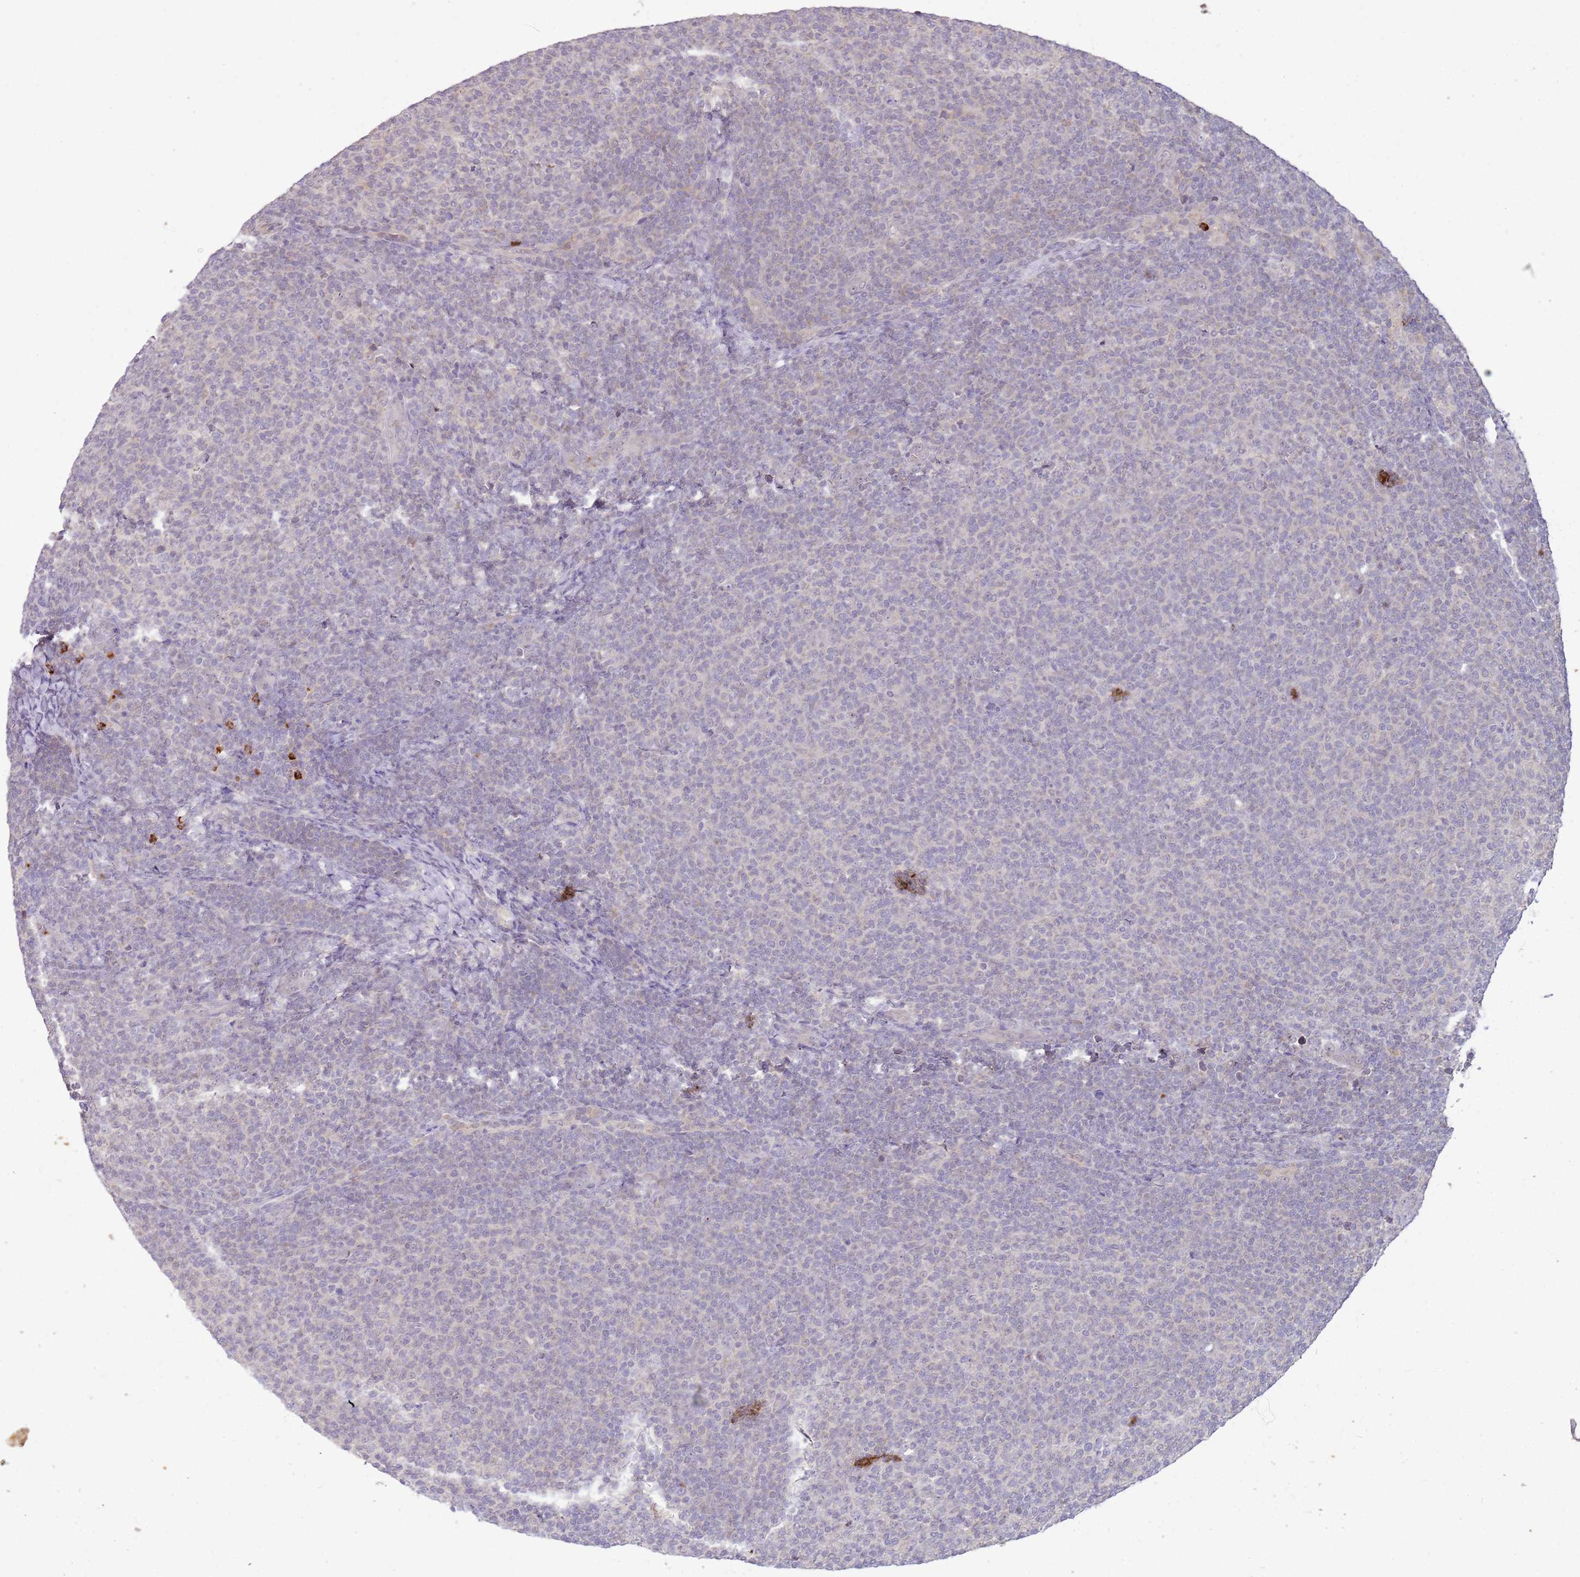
{"staining": {"intensity": "negative", "quantity": "none", "location": "none"}, "tissue": "lymphoma", "cell_type": "Tumor cells", "image_type": "cancer", "snomed": [{"axis": "morphology", "description": "Malignant lymphoma, non-Hodgkin's type, Low grade"}, {"axis": "topography", "description": "Lymph node"}], "caption": "A histopathology image of human low-grade malignant lymphoma, non-Hodgkin's type is negative for staining in tumor cells.", "gene": "NBPF6", "patient": {"sex": "male", "age": 66}}